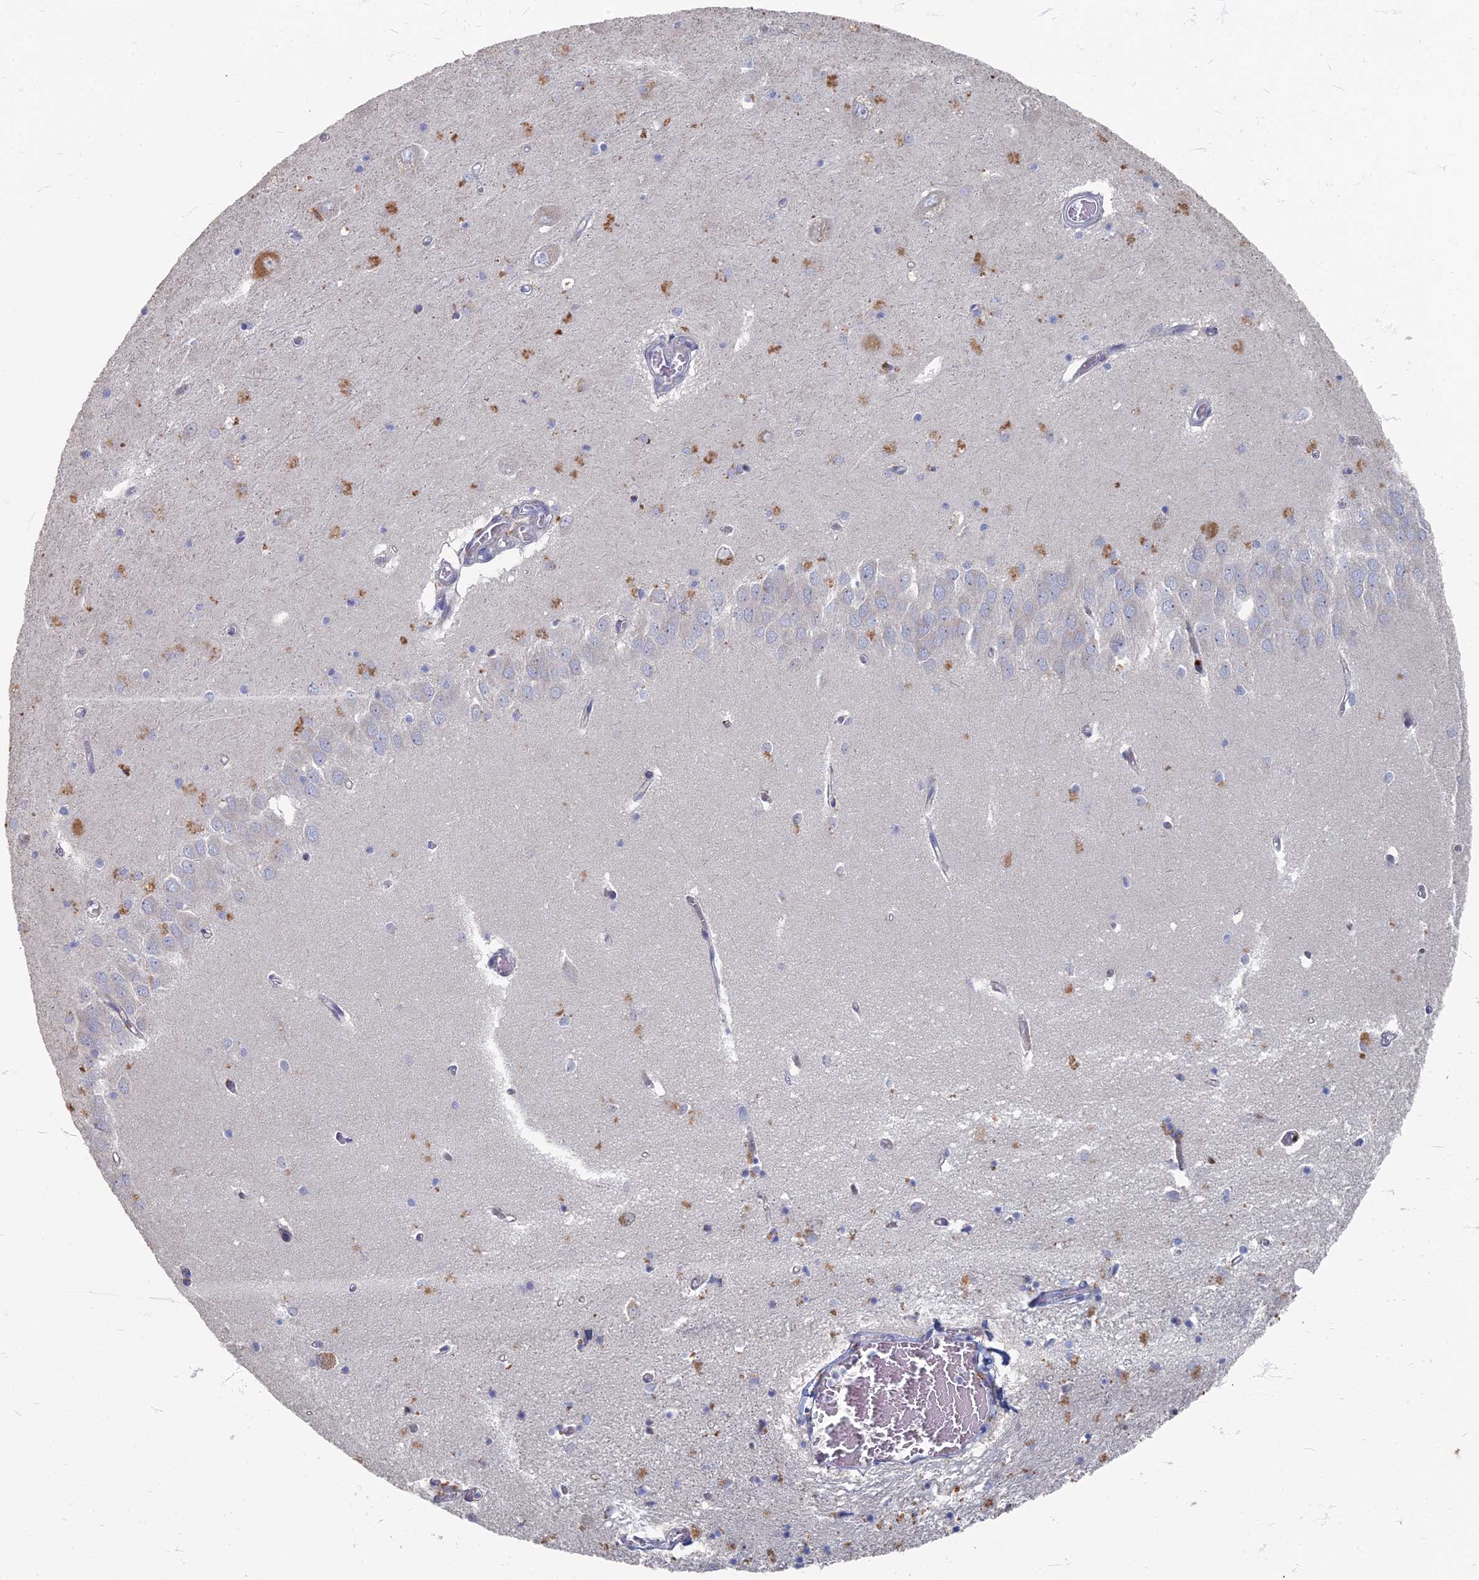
{"staining": {"intensity": "weak", "quantity": "<25%", "location": "cytoplasmic/membranous"}, "tissue": "hippocampus", "cell_type": "Glial cells", "image_type": "normal", "snomed": [{"axis": "morphology", "description": "Normal tissue, NOS"}, {"axis": "topography", "description": "Hippocampus"}], "caption": "Immunohistochemistry histopathology image of unremarkable hippocampus: human hippocampus stained with DAB (3,3'-diaminobenzidine) shows no significant protein positivity in glial cells.", "gene": "TMEM128", "patient": {"sex": "male", "age": 70}}